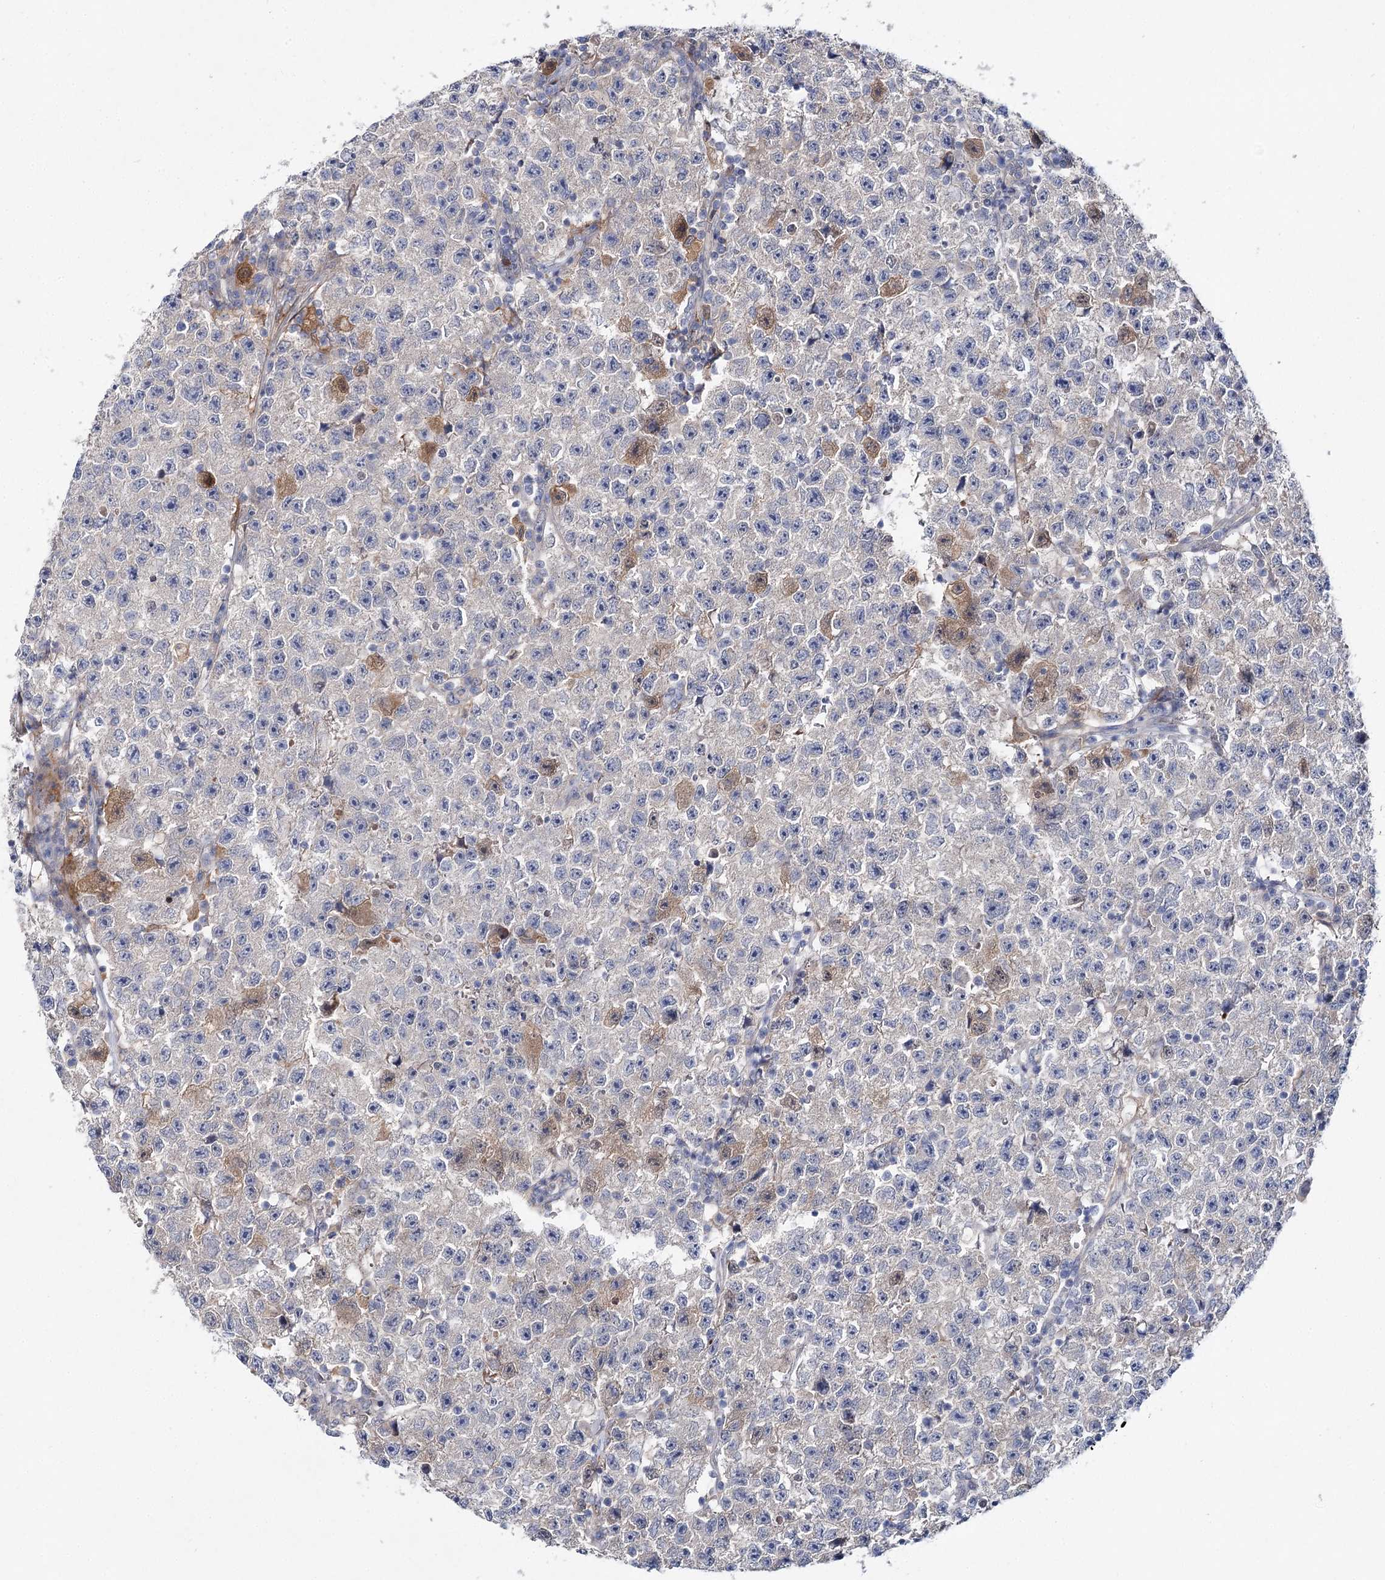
{"staining": {"intensity": "weak", "quantity": "<25%", "location": "cytoplasmic/membranous"}, "tissue": "testis cancer", "cell_type": "Tumor cells", "image_type": "cancer", "snomed": [{"axis": "morphology", "description": "Seminoma, NOS"}, {"axis": "topography", "description": "Testis"}], "caption": "Protein analysis of testis cancer (seminoma) reveals no significant expression in tumor cells.", "gene": "LRRC14B", "patient": {"sex": "male", "age": 22}}